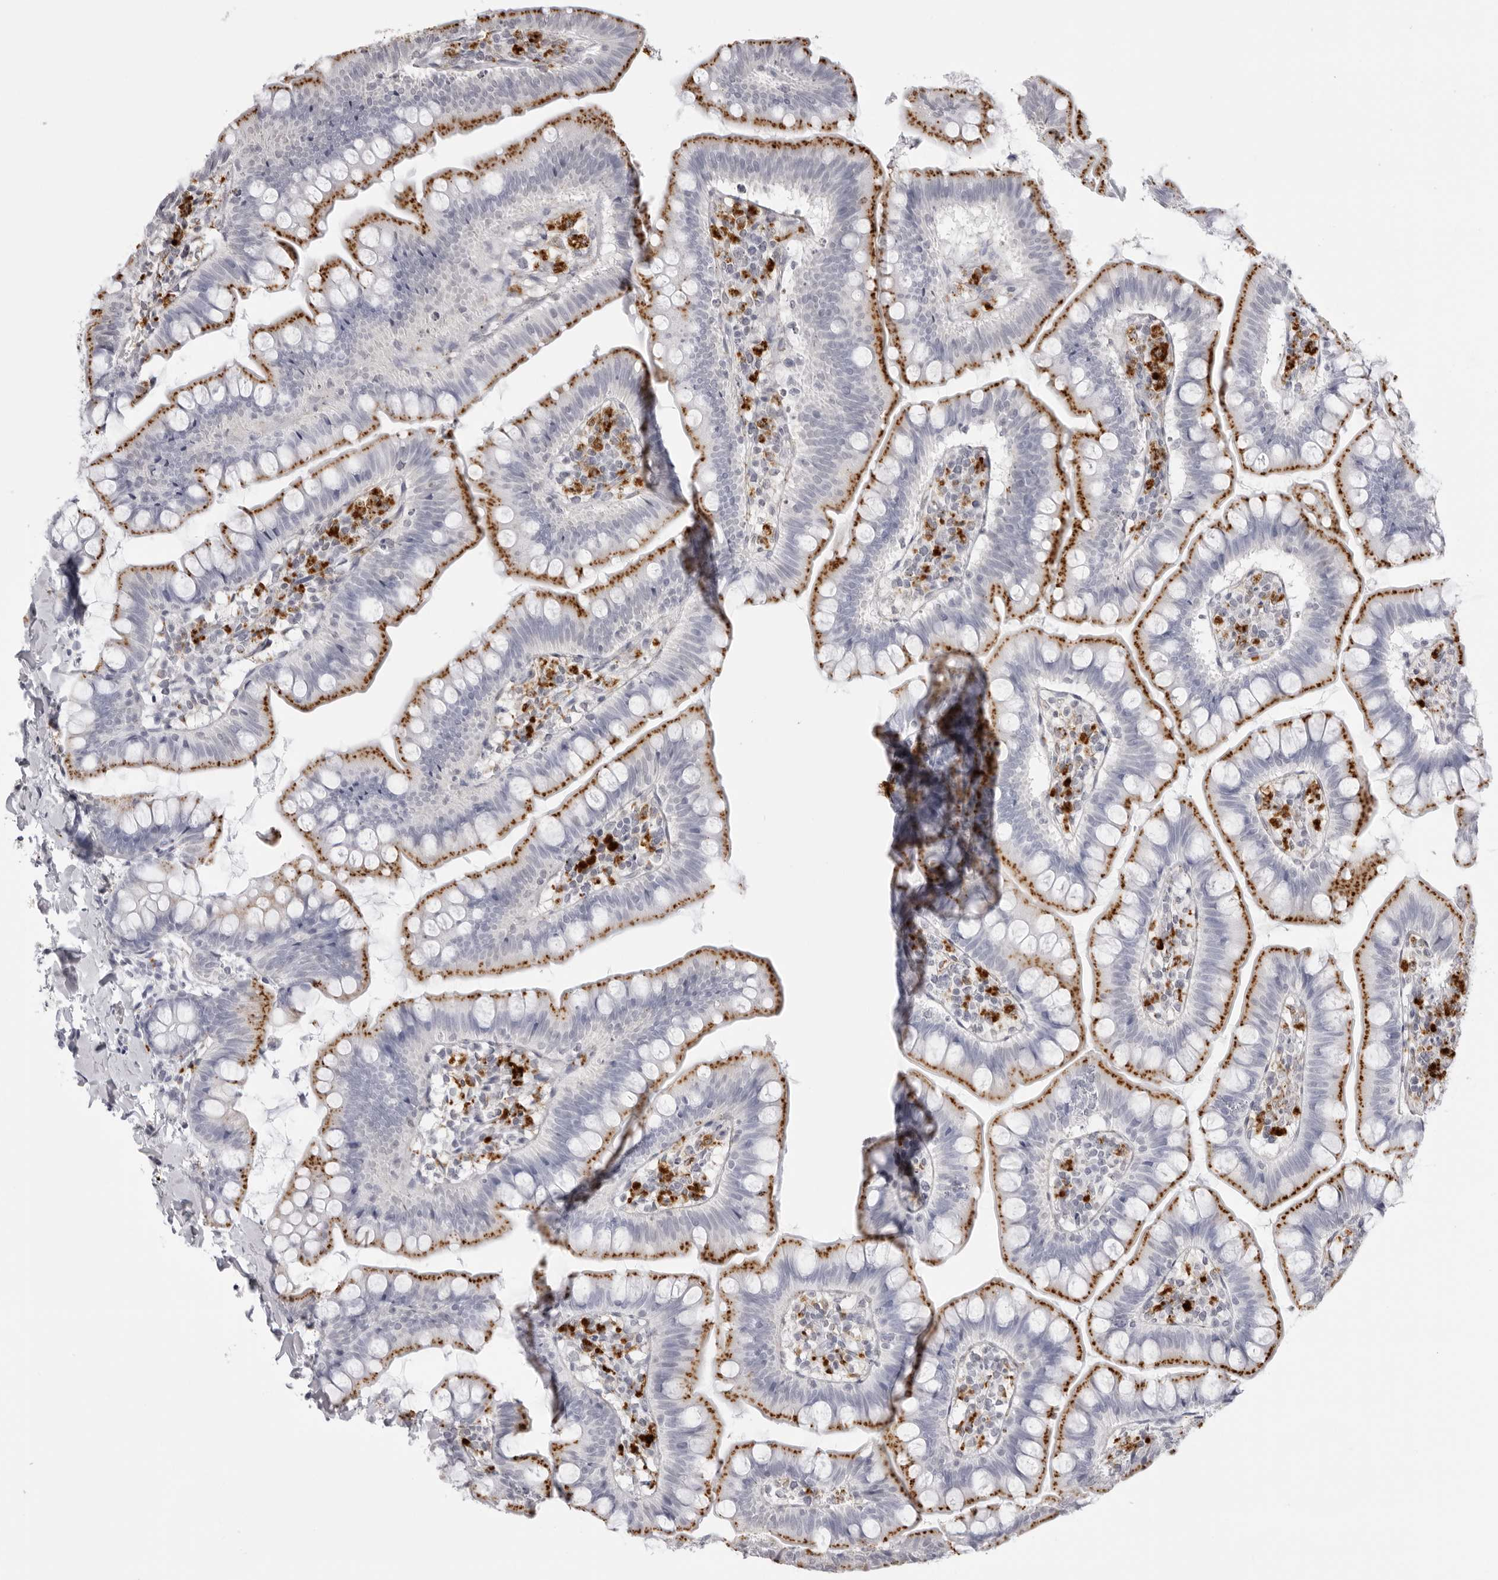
{"staining": {"intensity": "moderate", "quantity": ">75%", "location": "cytoplasmic/membranous"}, "tissue": "small intestine", "cell_type": "Glandular cells", "image_type": "normal", "snomed": [{"axis": "morphology", "description": "Normal tissue, NOS"}, {"axis": "topography", "description": "Small intestine"}], "caption": "IHC staining of benign small intestine, which demonstrates medium levels of moderate cytoplasmic/membranous positivity in approximately >75% of glandular cells indicating moderate cytoplasmic/membranous protein positivity. The staining was performed using DAB (brown) for protein detection and nuclei were counterstained in hematoxylin (blue).", "gene": "IL25", "patient": {"sex": "male", "age": 7}}